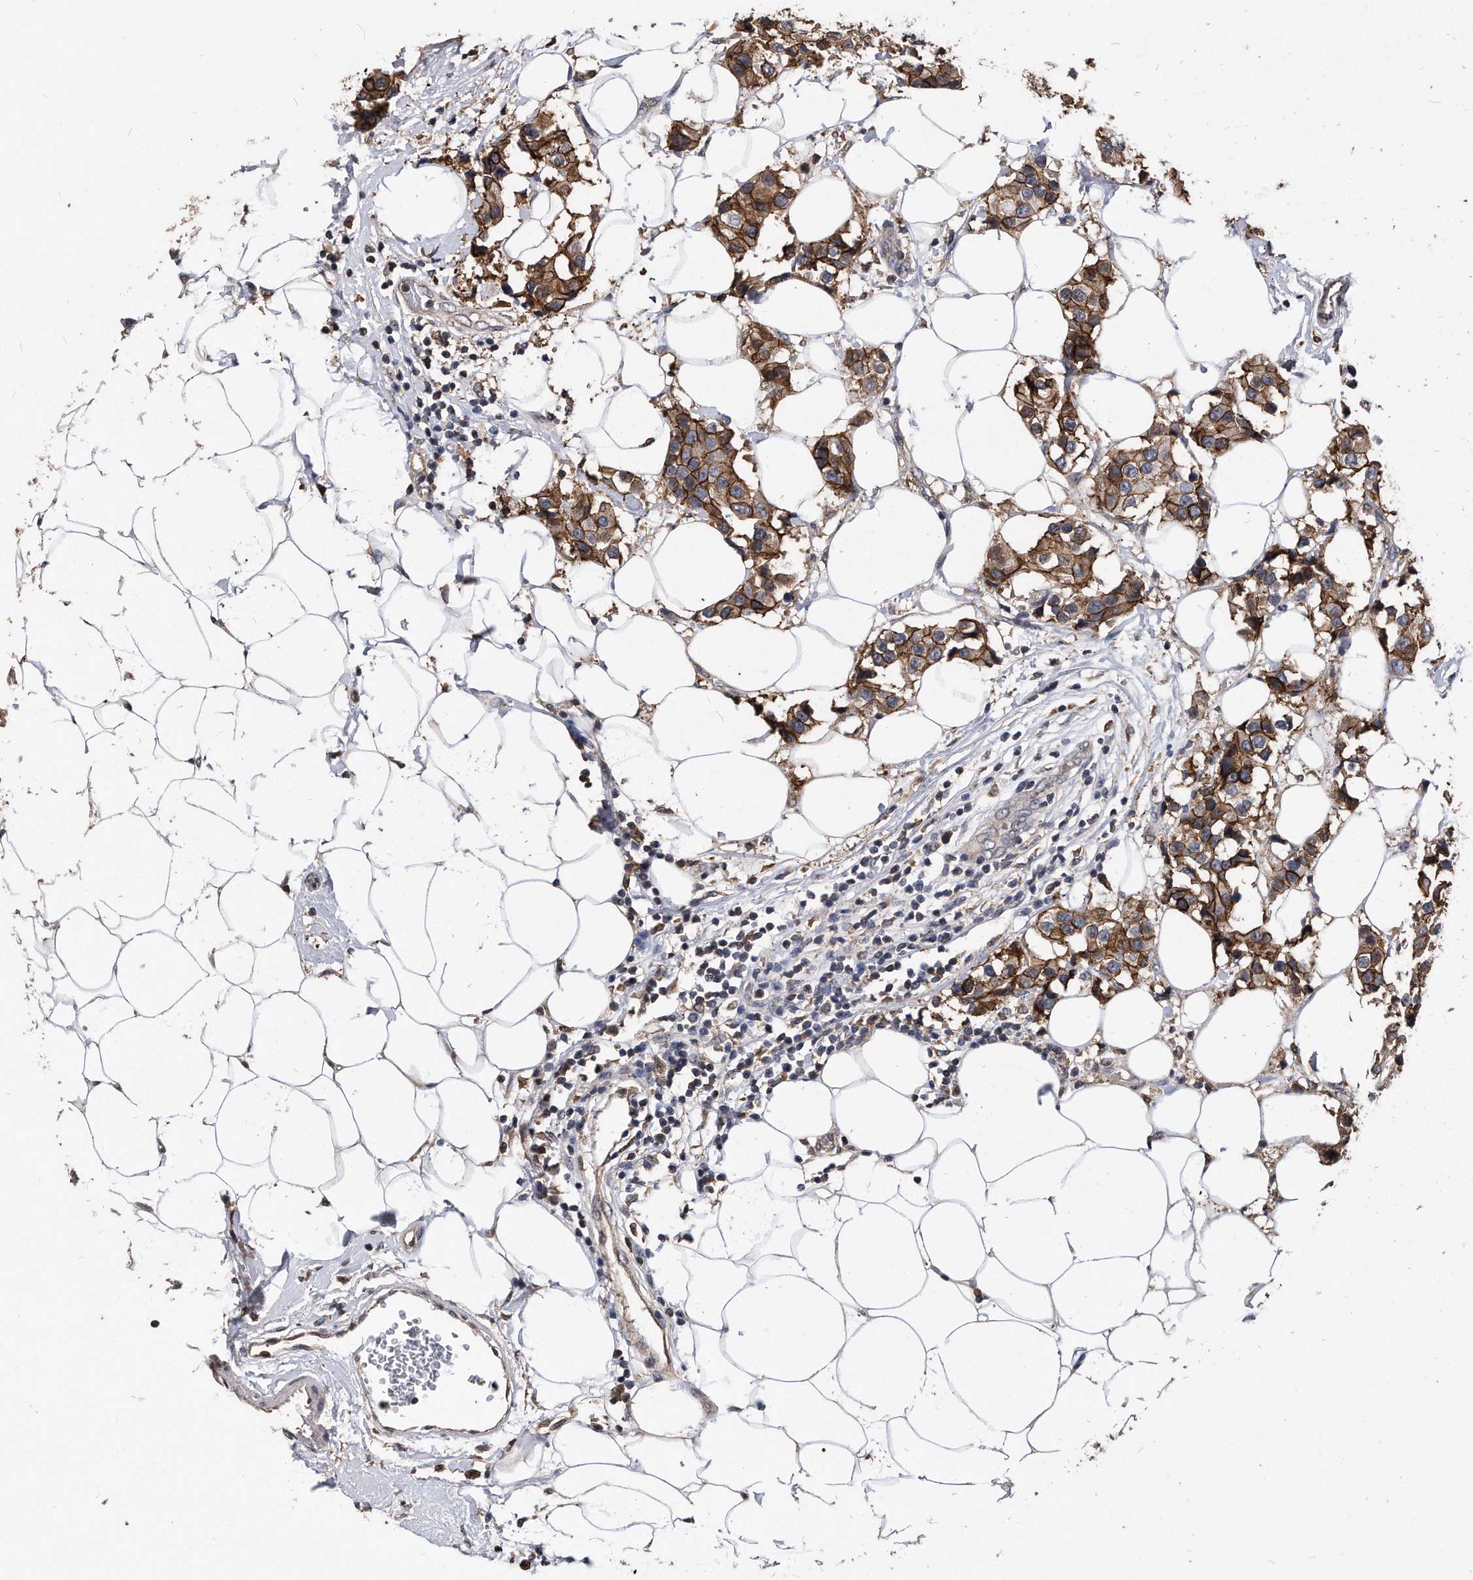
{"staining": {"intensity": "strong", "quantity": ">75%", "location": "cytoplasmic/membranous"}, "tissue": "breast cancer", "cell_type": "Tumor cells", "image_type": "cancer", "snomed": [{"axis": "morphology", "description": "Normal tissue, NOS"}, {"axis": "morphology", "description": "Duct carcinoma"}, {"axis": "topography", "description": "Breast"}], "caption": "A high-resolution photomicrograph shows IHC staining of breast invasive ductal carcinoma, which reveals strong cytoplasmic/membranous staining in approximately >75% of tumor cells.", "gene": "IL20RA", "patient": {"sex": "female", "age": 39}}